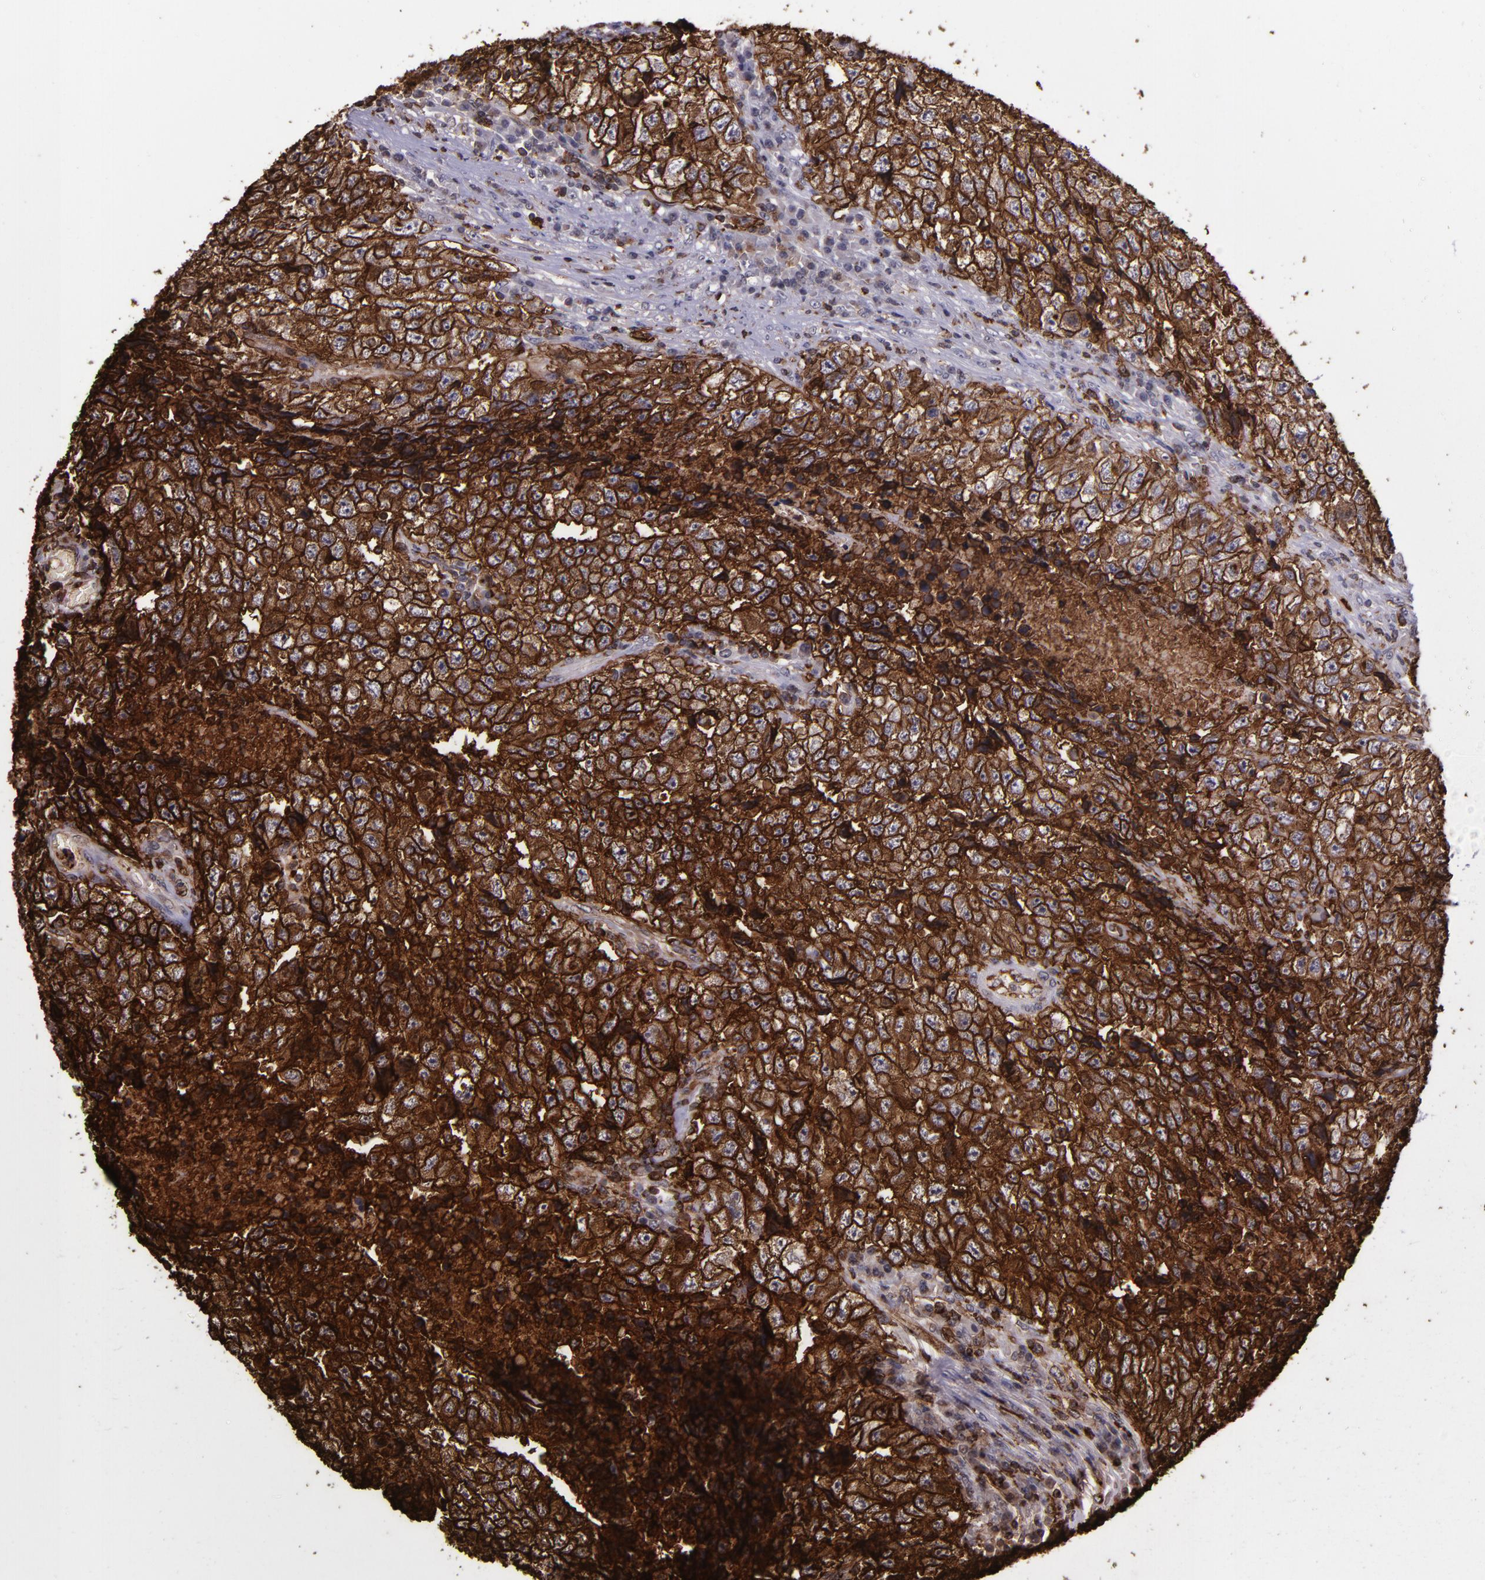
{"staining": {"intensity": "strong", "quantity": ">75%", "location": "cytoplasmic/membranous"}, "tissue": "testis cancer", "cell_type": "Tumor cells", "image_type": "cancer", "snomed": [{"axis": "morphology", "description": "Necrosis, NOS"}, {"axis": "morphology", "description": "Carcinoma, Embryonal, NOS"}, {"axis": "topography", "description": "Testis"}], "caption": "An immunohistochemistry micrograph of tumor tissue is shown. Protein staining in brown labels strong cytoplasmic/membranous positivity in embryonal carcinoma (testis) within tumor cells. (brown staining indicates protein expression, while blue staining denotes nuclei).", "gene": "SLC2A3", "patient": {"sex": "male", "age": 19}}